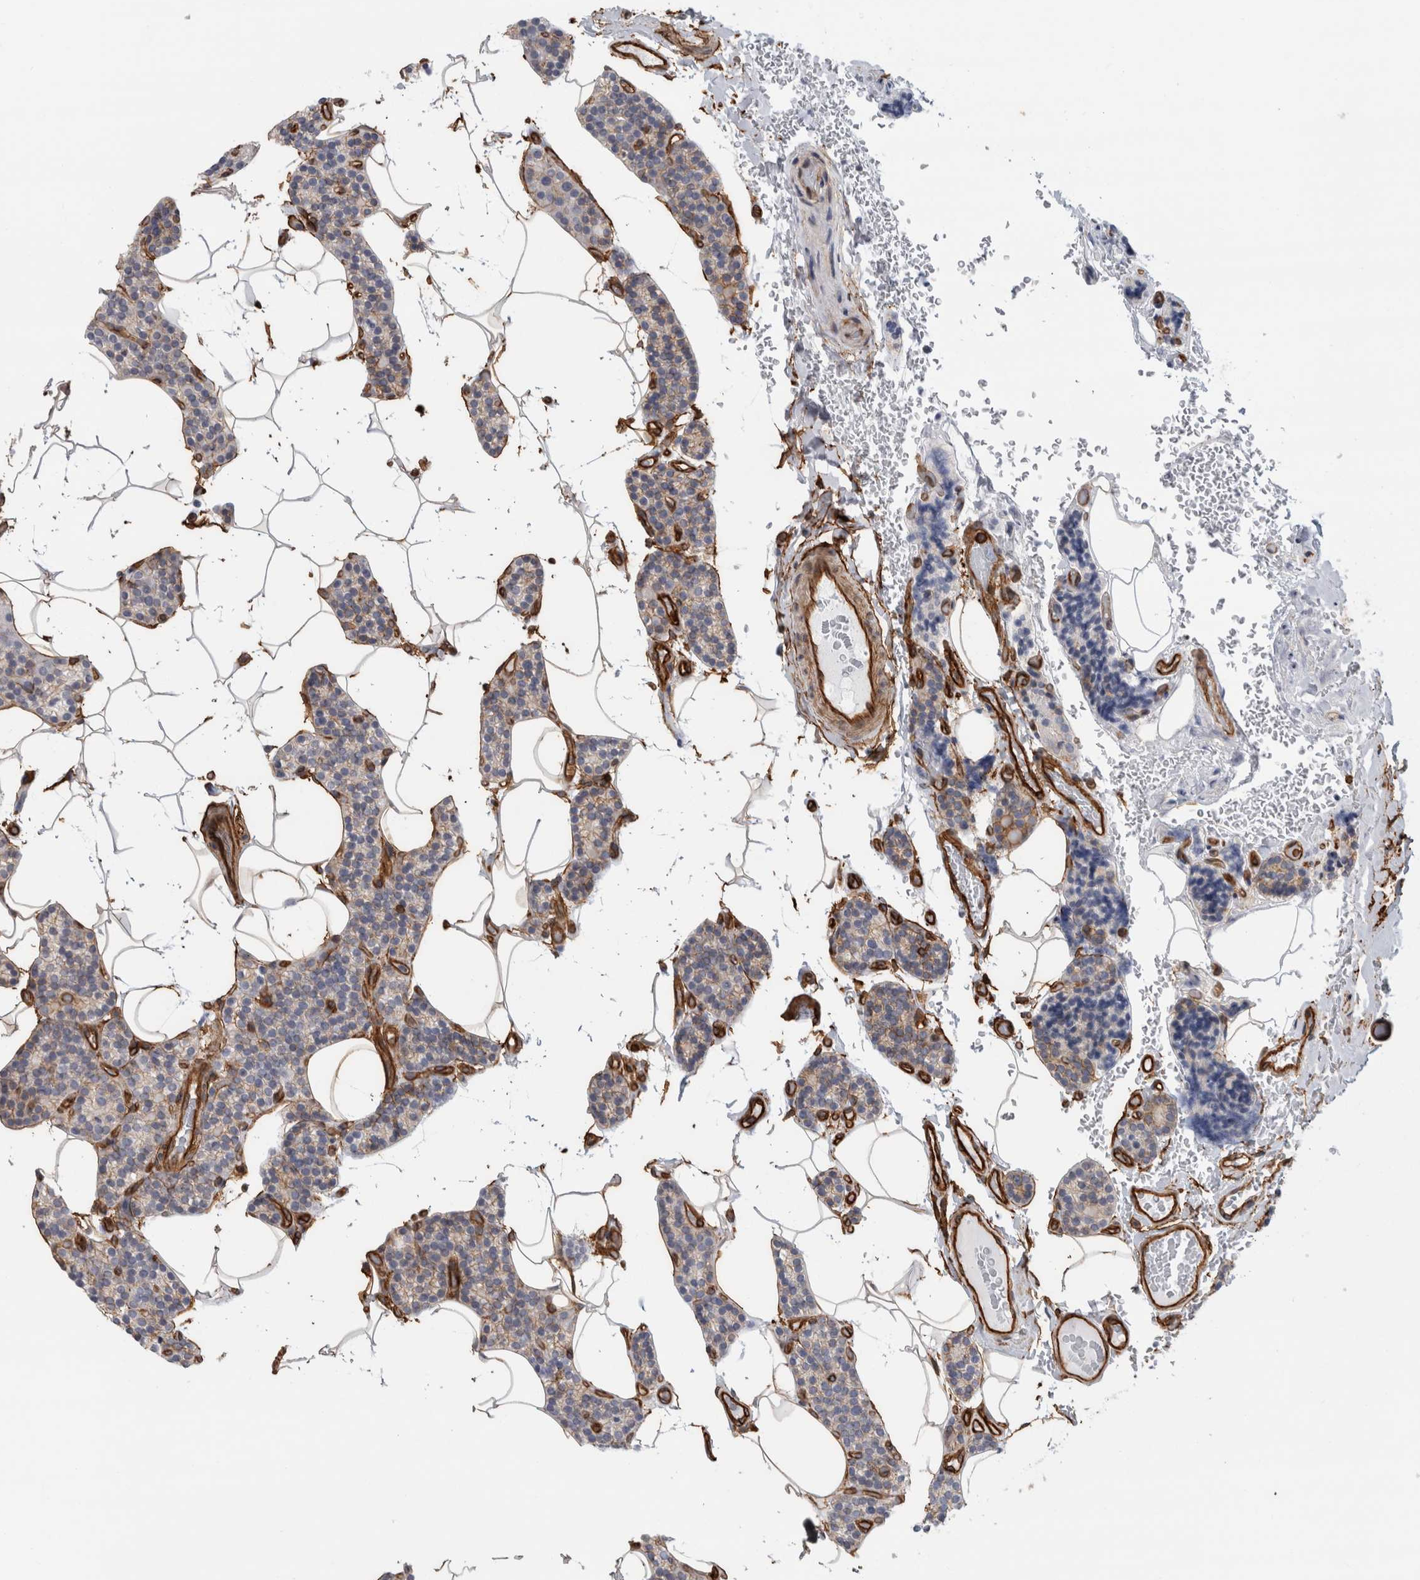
{"staining": {"intensity": "moderate", "quantity": "25%-75%", "location": "cytoplasmic/membranous"}, "tissue": "parathyroid gland", "cell_type": "Glandular cells", "image_type": "normal", "snomed": [{"axis": "morphology", "description": "Normal tissue, NOS"}, {"axis": "topography", "description": "Parathyroid gland"}], "caption": "Immunohistochemistry of unremarkable human parathyroid gland displays medium levels of moderate cytoplasmic/membranous expression in approximately 25%-75% of glandular cells. (Stains: DAB (3,3'-diaminobenzidine) in brown, nuclei in blue, Microscopy: brightfield microscopy at high magnification).", "gene": "AHNAK", "patient": {"sex": "male", "age": 52}}